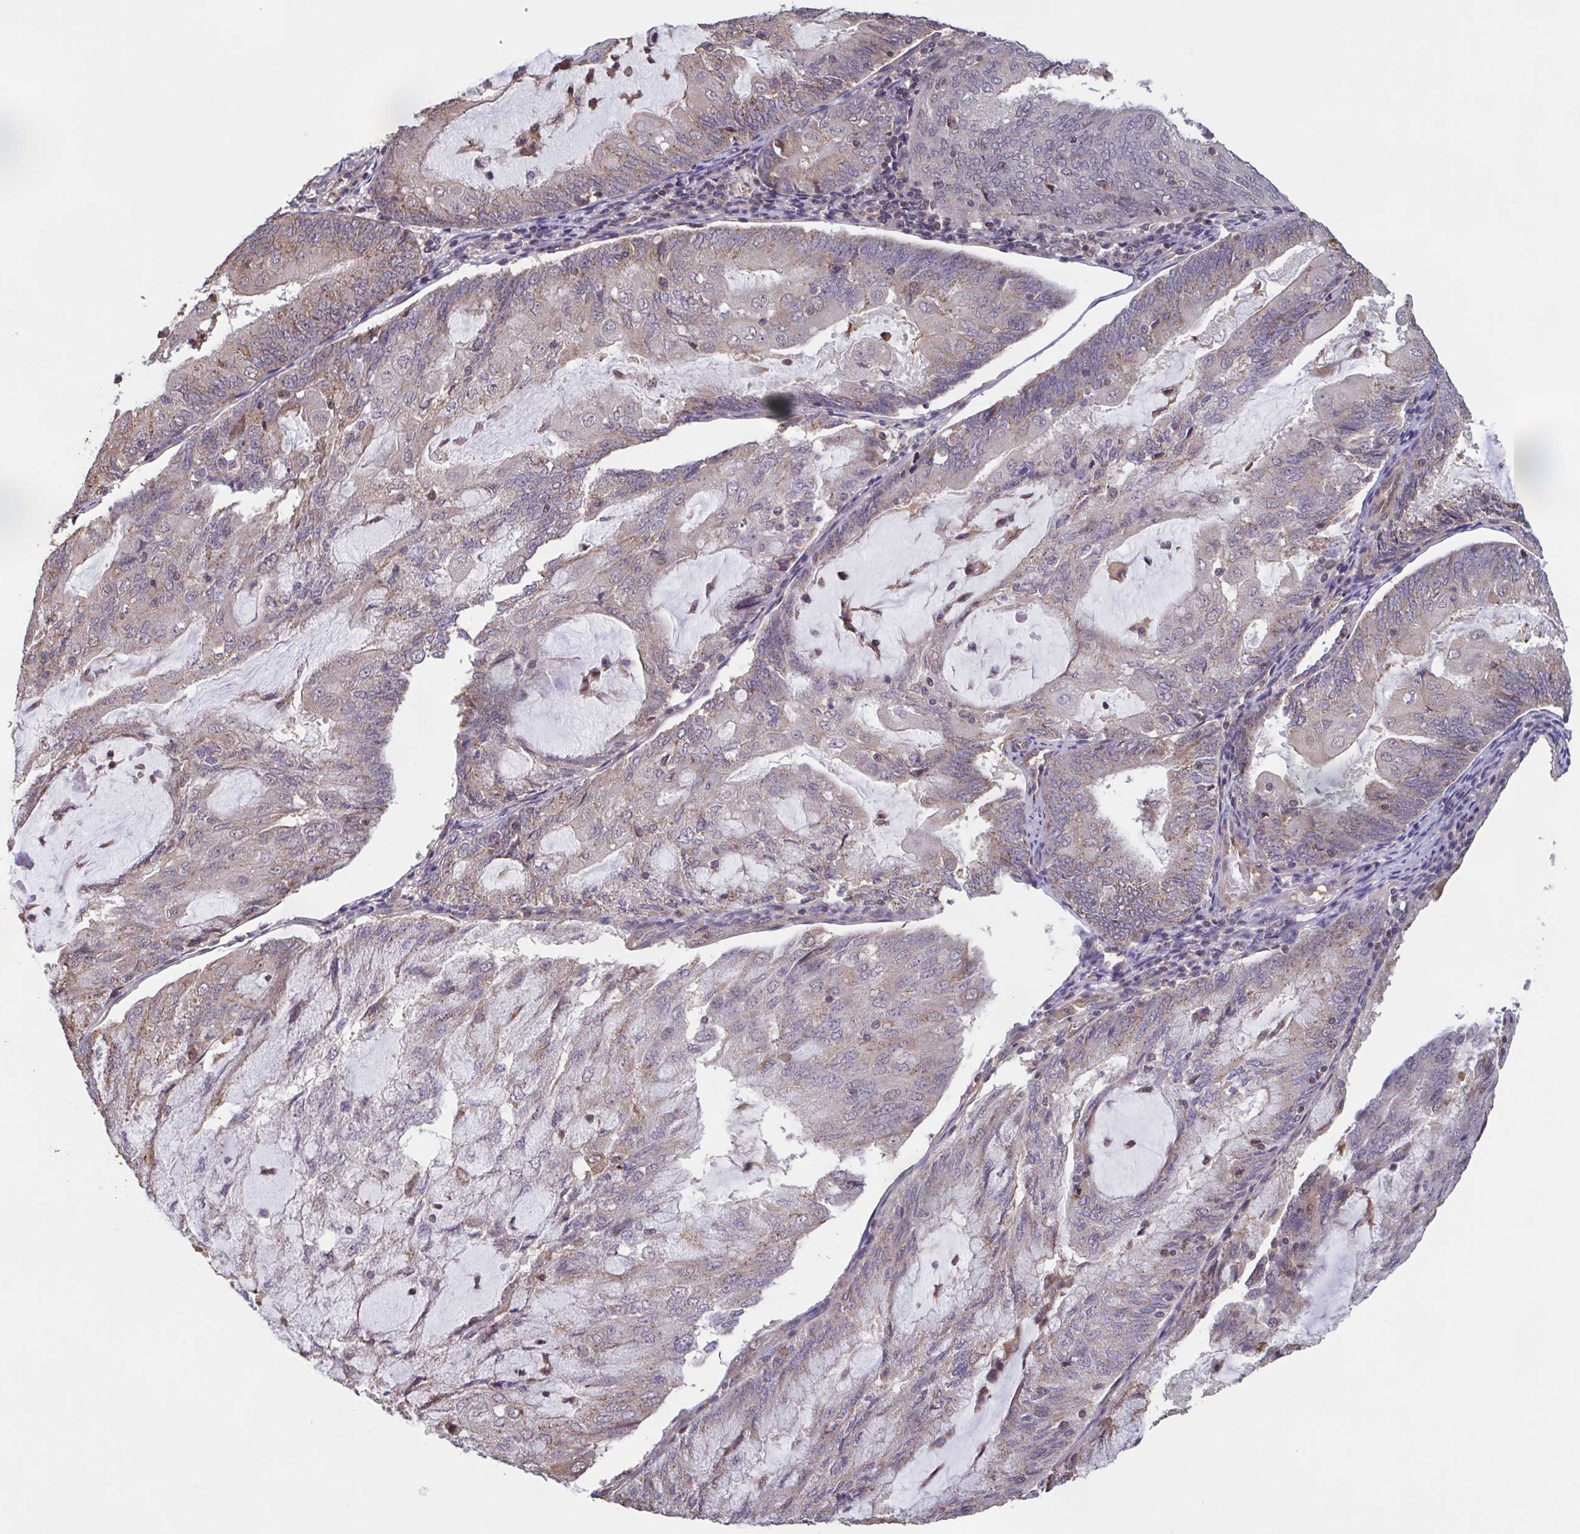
{"staining": {"intensity": "weak", "quantity": "<25%", "location": "cytoplasmic/membranous"}, "tissue": "endometrial cancer", "cell_type": "Tumor cells", "image_type": "cancer", "snomed": [{"axis": "morphology", "description": "Adenocarcinoma, NOS"}, {"axis": "topography", "description": "Endometrium"}], "caption": "This is an IHC histopathology image of human endometrial cancer. There is no staining in tumor cells.", "gene": "ZNF200", "patient": {"sex": "female", "age": 81}}